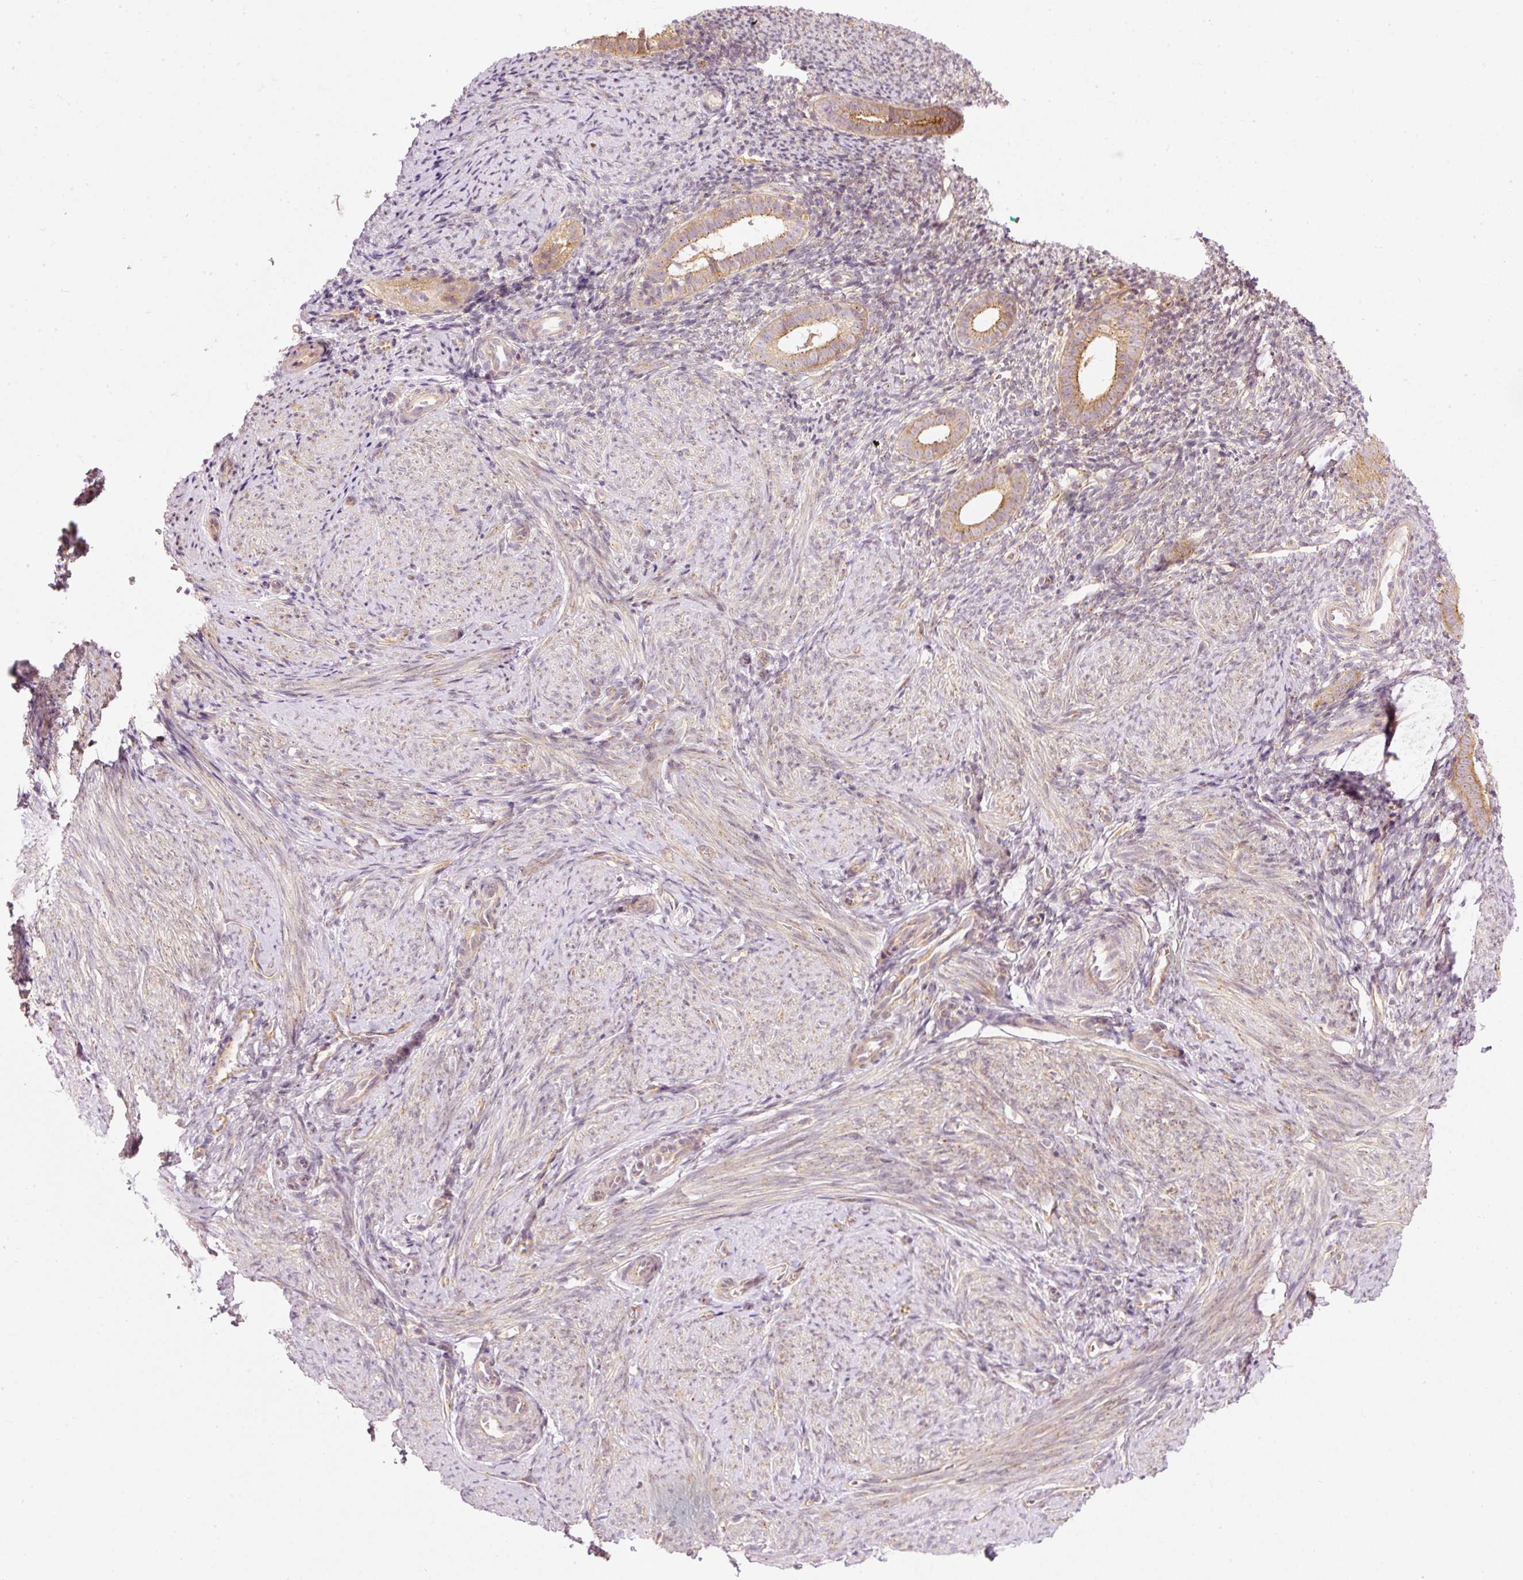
{"staining": {"intensity": "negative", "quantity": "none", "location": "none"}, "tissue": "endometrium", "cell_type": "Cells in endometrial stroma", "image_type": "normal", "snomed": [{"axis": "morphology", "description": "Normal tissue, NOS"}, {"axis": "topography", "description": "Endometrium"}], "caption": "A high-resolution histopathology image shows IHC staining of unremarkable endometrium, which exhibits no significant expression in cells in endometrial stroma.", "gene": "MZT2A", "patient": {"sex": "female", "age": 39}}